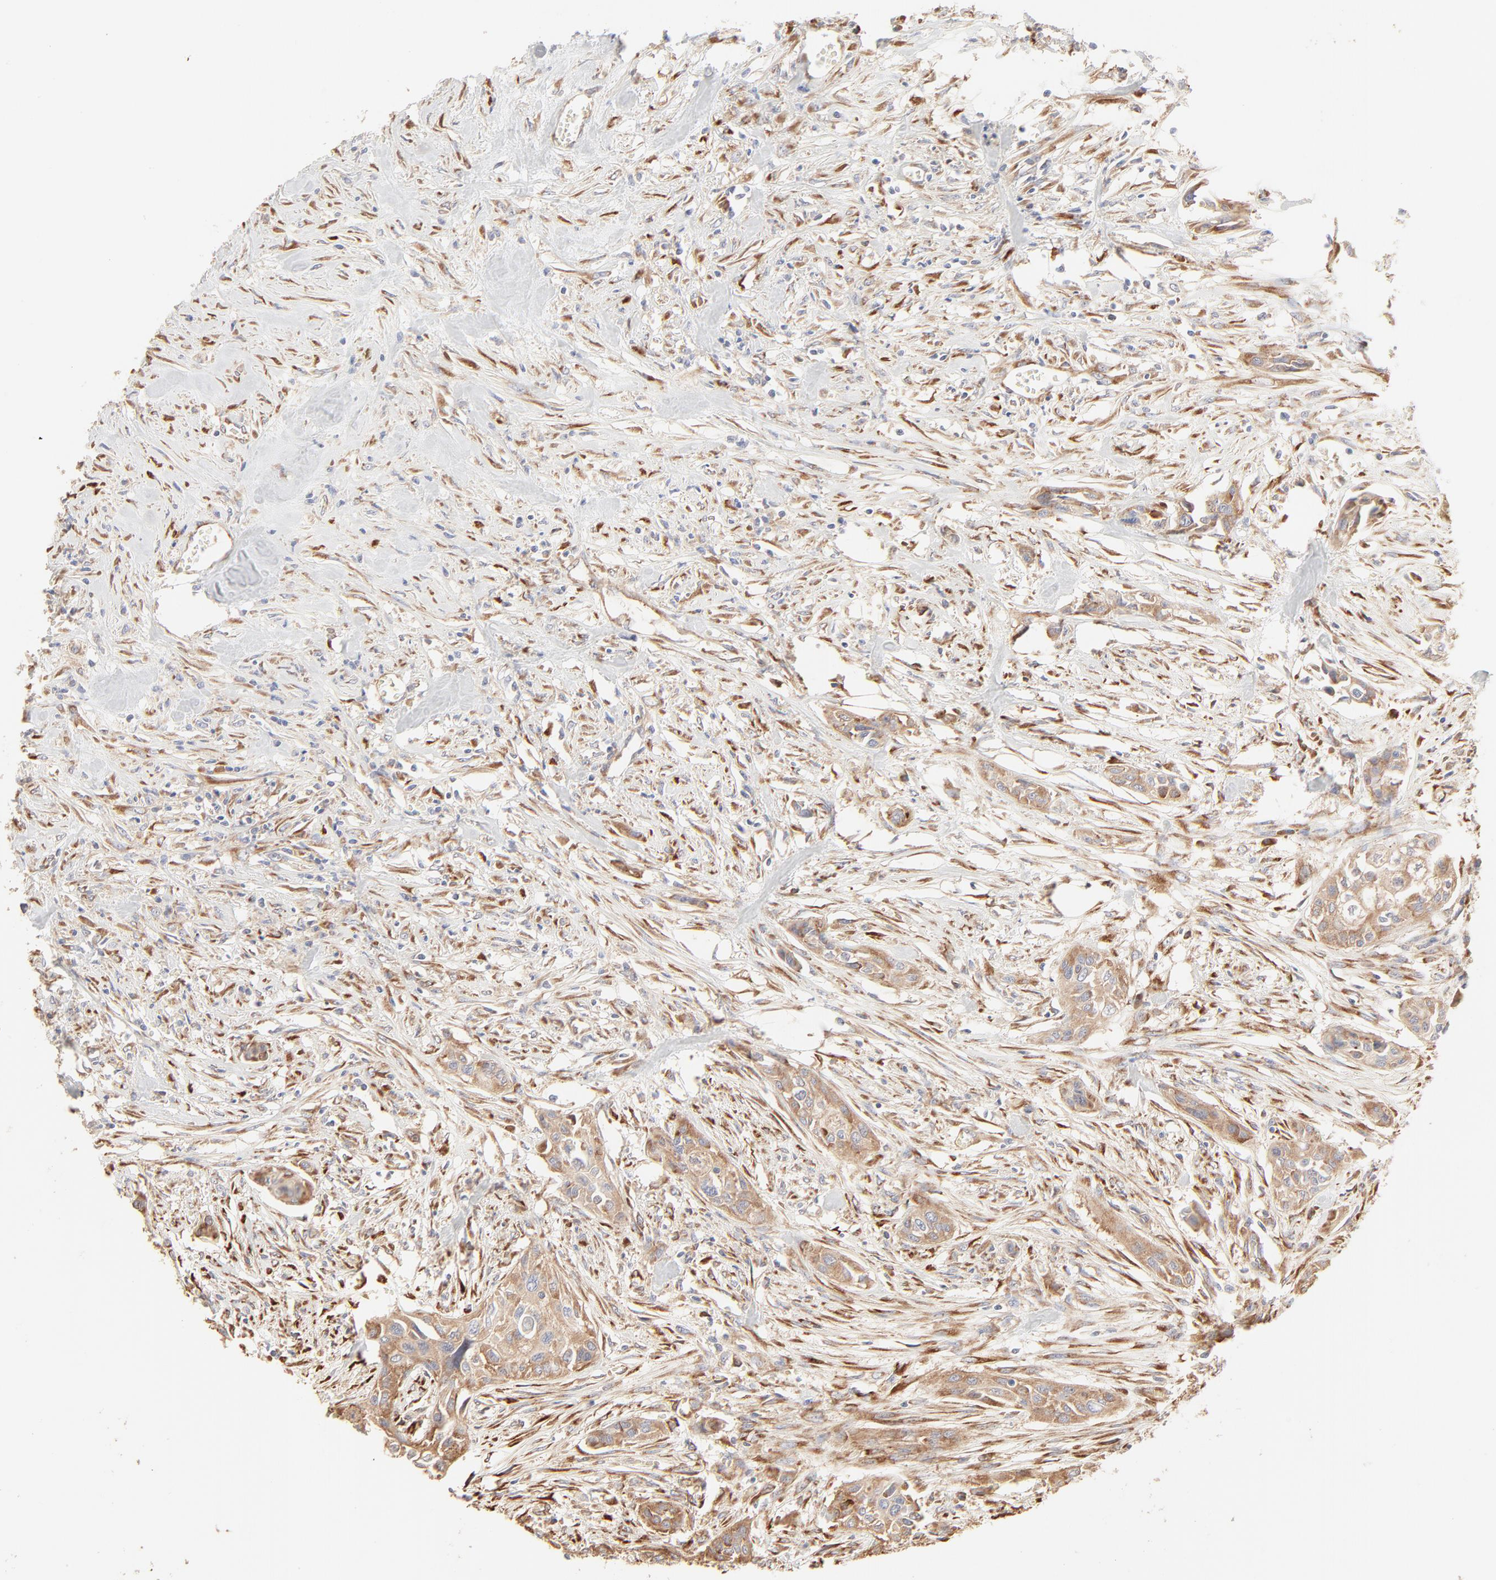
{"staining": {"intensity": "weak", "quantity": ">75%", "location": "cytoplasmic/membranous"}, "tissue": "urothelial cancer", "cell_type": "Tumor cells", "image_type": "cancer", "snomed": [{"axis": "morphology", "description": "Urothelial carcinoma, High grade"}, {"axis": "topography", "description": "Urinary bladder"}], "caption": "IHC histopathology image of urothelial cancer stained for a protein (brown), which demonstrates low levels of weak cytoplasmic/membranous positivity in approximately >75% of tumor cells.", "gene": "RPS20", "patient": {"sex": "male", "age": 74}}